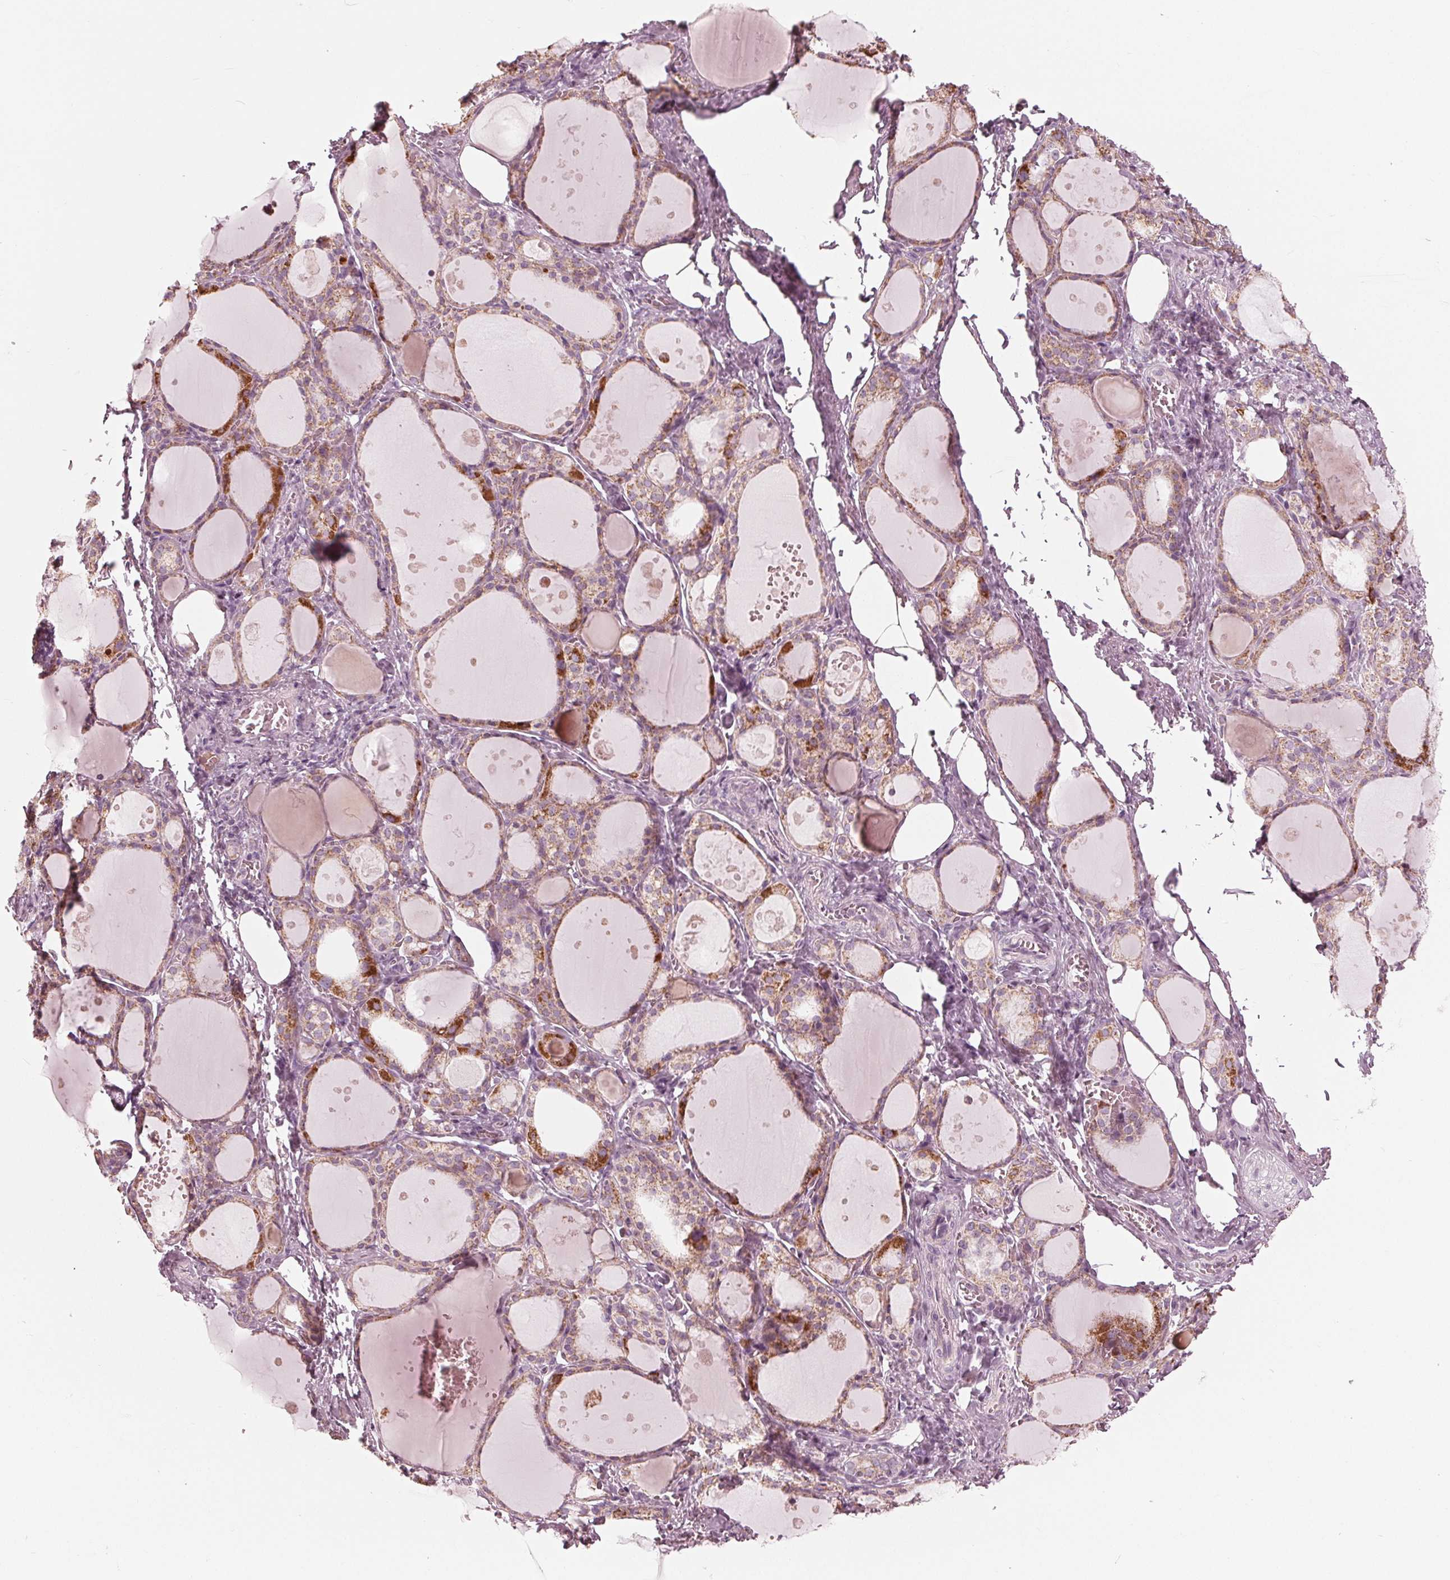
{"staining": {"intensity": "moderate", "quantity": "25%-75%", "location": "cytoplasmic/membranous"}, "tissue": "thyroid gland", "cell_type": "Glandular cells", "image_type": "normal", "snomed": [{"axis": "morphology", "description": "Normal tissue, NOS"}, {"axis": "topography", "description": "Thyroid gland"}], "caption": "Immunohistochemistry staining of benign thyroid gland, which demonstrates medium levels of moderate cytoplasmic/membranous staining in approximately 25%-75% of glandular cells indicating moderate cytoplasmic/membranous protein positivity. The staining was performed using DAB (brown) for protein detection and nuclei were counterstained in hematoxylin (blue).", "gene": "CLN6", "patient": {"sex": "male", "age": 68}}